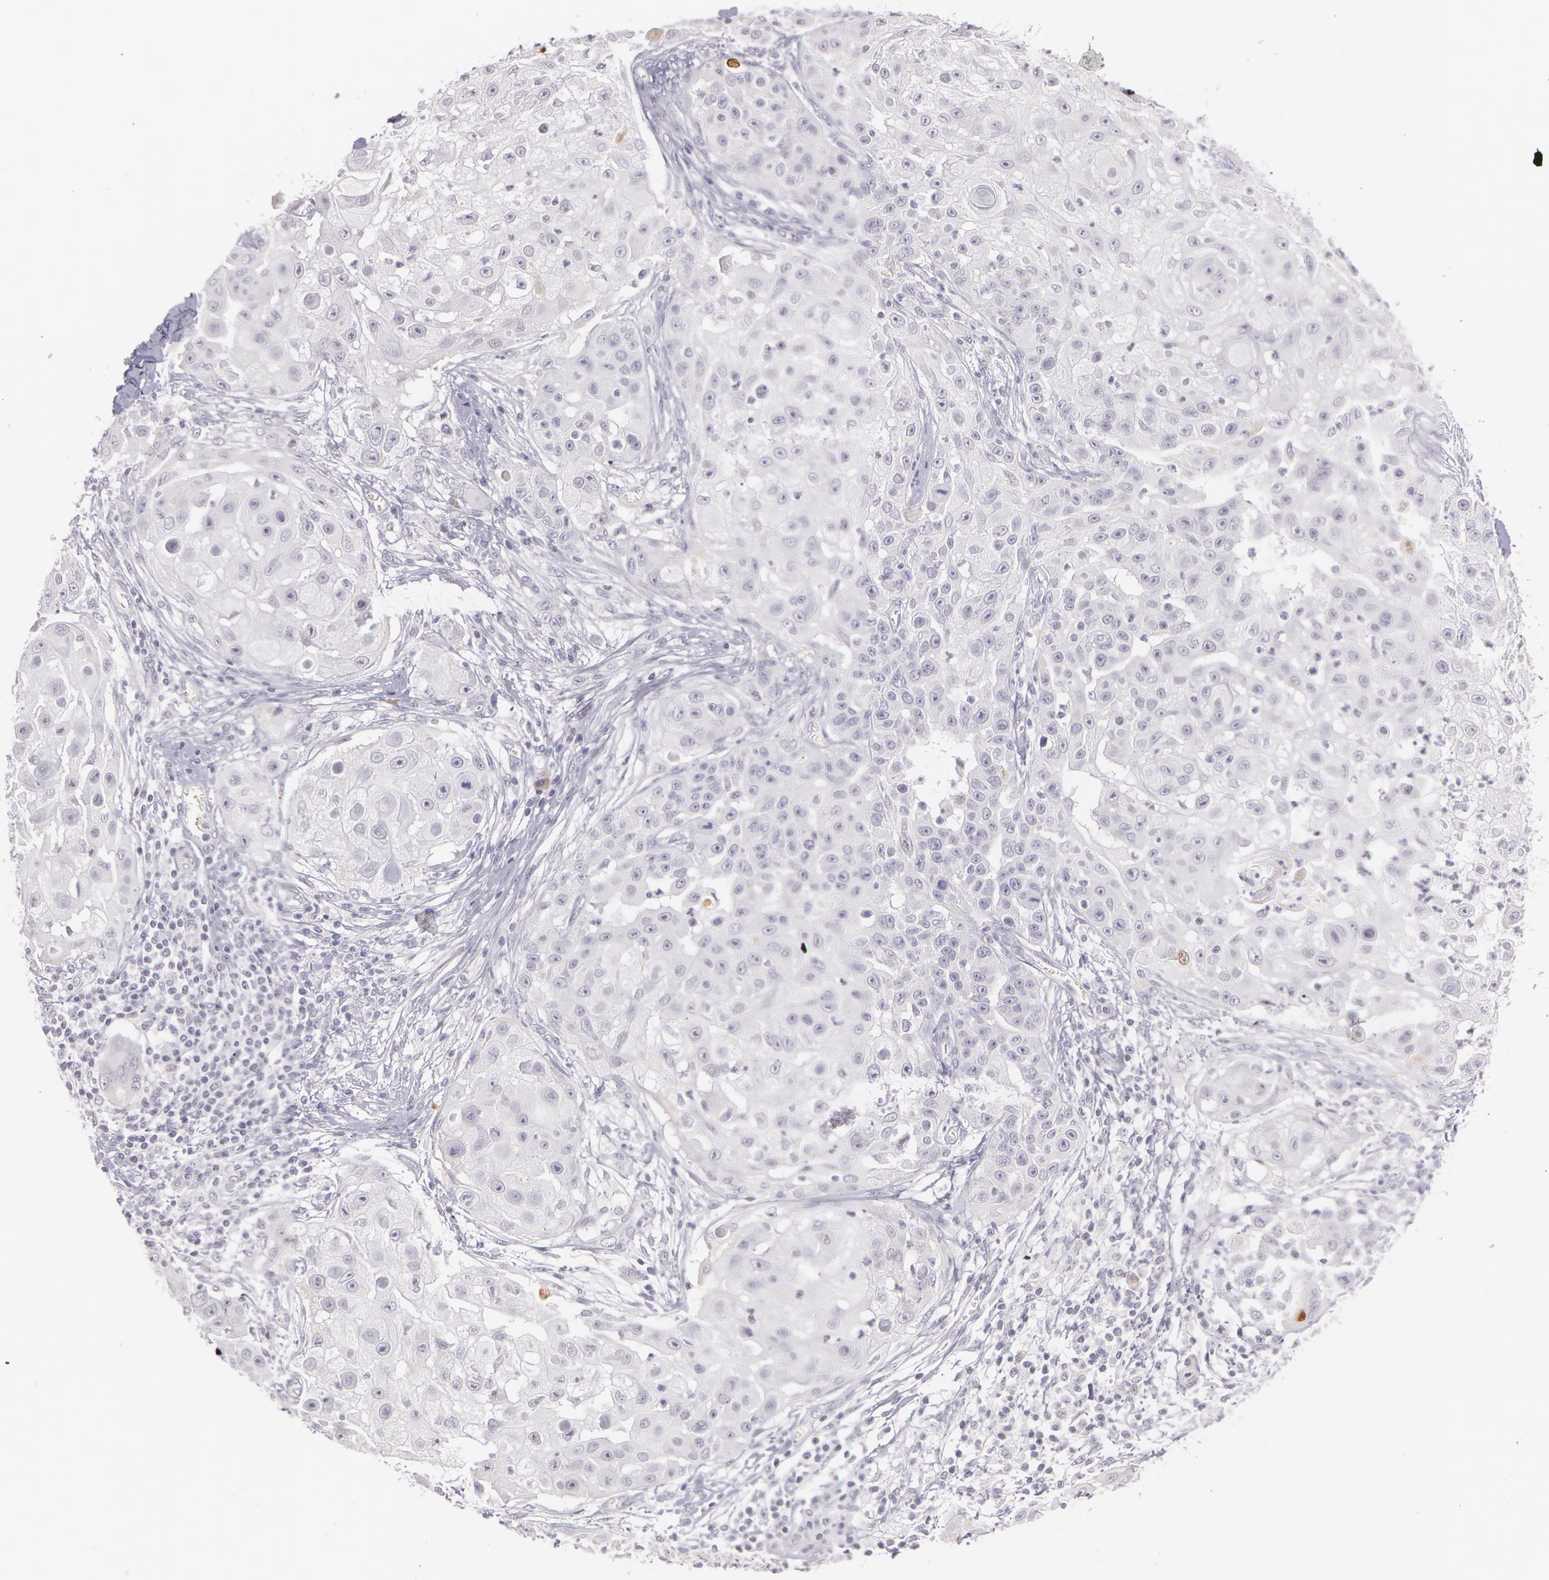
{"staining": {"intensity": "negative", "quantity": "none", "location": "none"}, "tissue": "skin cancer", "cell_type": "Tumor cells", "image_type": "cancer", "snomed": [{"axis": "morphology", "description": "Squamous cell carcinoma, NOS"}, {"axis": "topography", "description": "Skin"}], "caption": "A photomicrograph of squamous cell carcinoma (skin) stained for a protein displays no brown staining in tumor cells. (DAB (3,3'-diaminobenzidine) immunohistochemistry (IHC) visualized using brightfield microscopy, high magnification).", "gene": "LBP", "patient": {"sex": "female", "age": 57}}